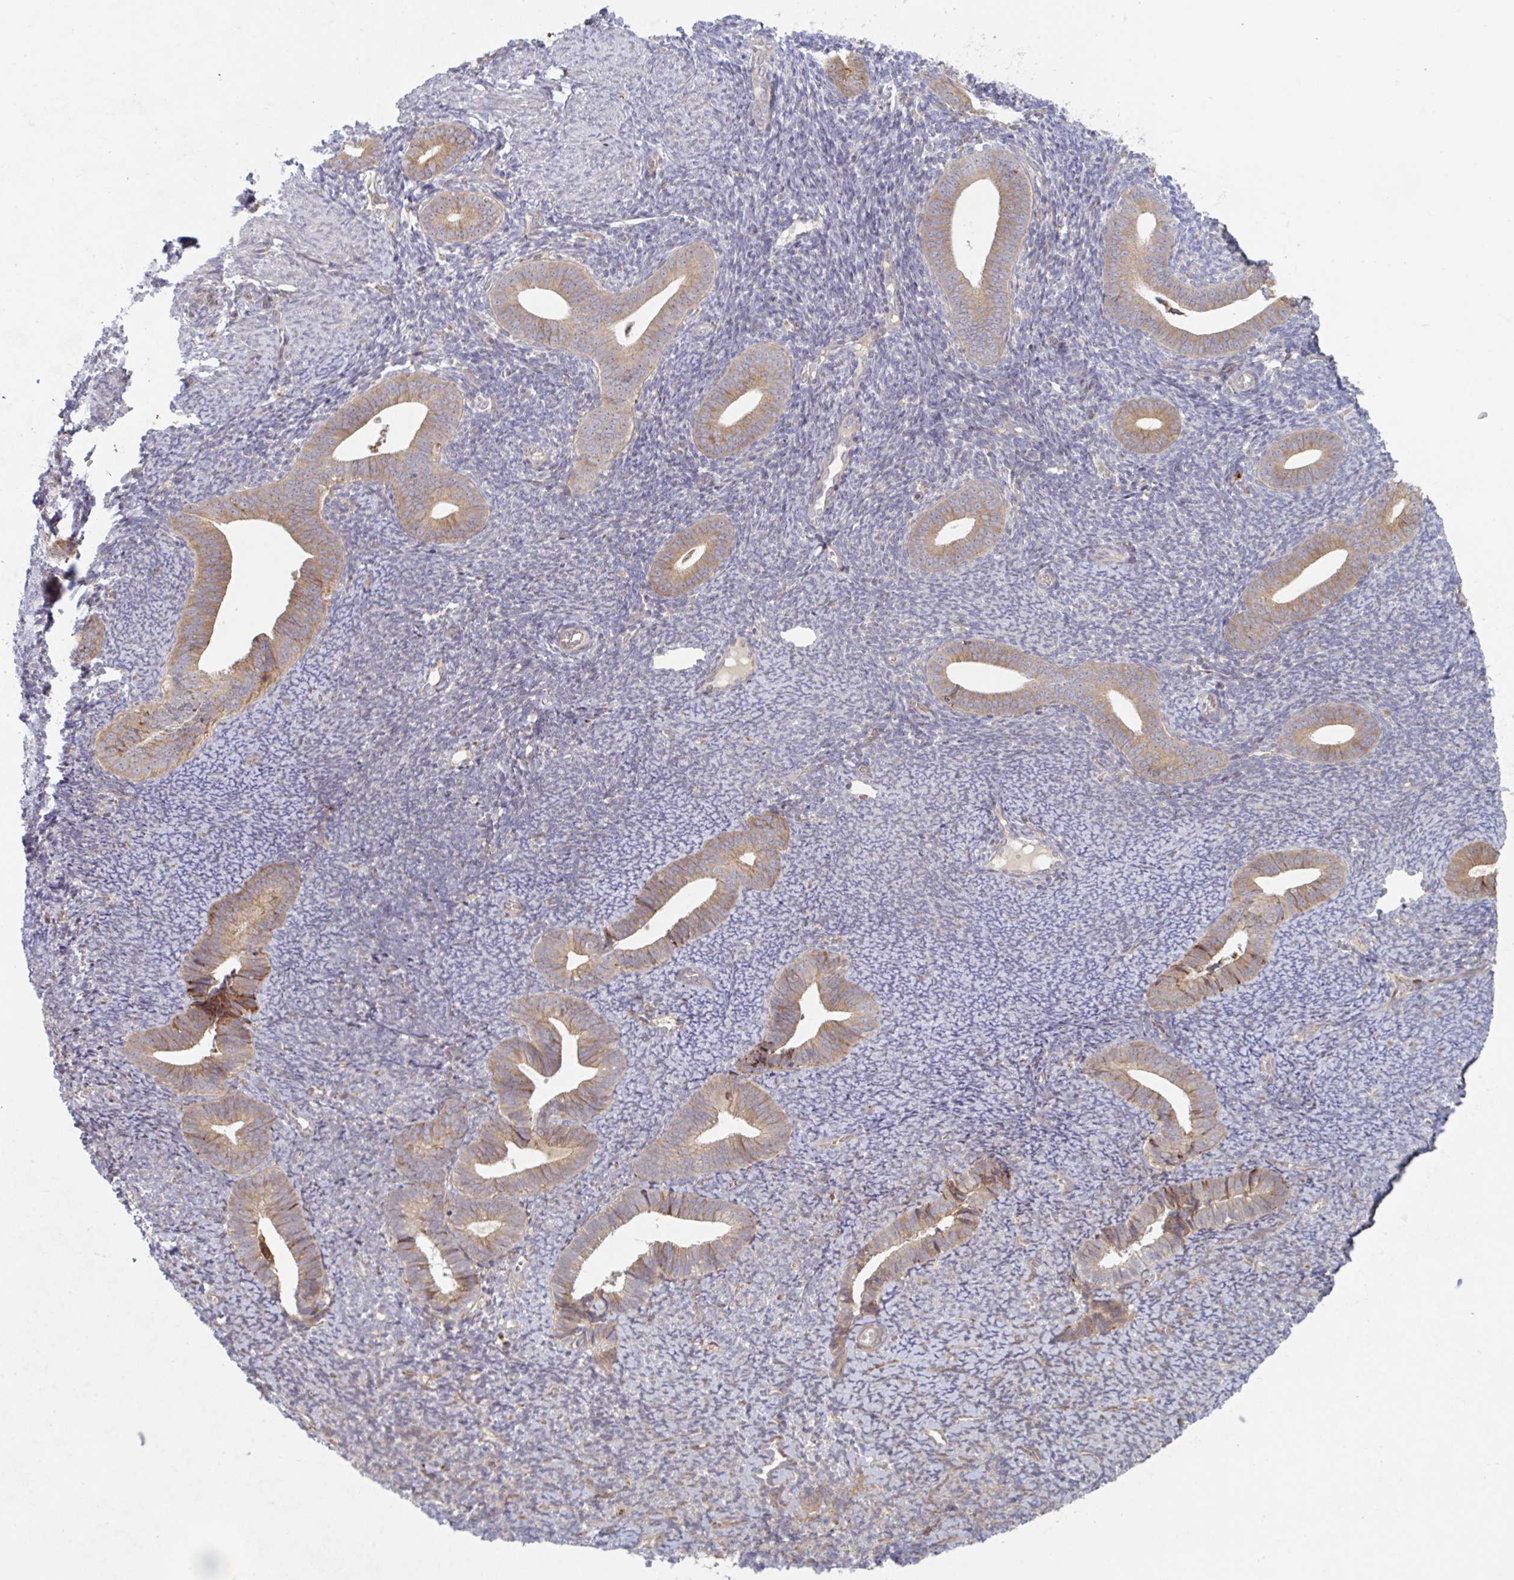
{"staining": {"intensity": "weak", "quantity": "<25%", "location": "cytoplasmic/membranous"}, "tissue": "endometrium", "cell_type": "Cells in endometrial stroma", "image_type": "normal", "snomed": [{"axis": "morphology", "description": "Normal tissue, NOS"}, {"axis": "topography", "description": "Endometrium"}], "caption": "There is no significant staining in cells in endometrial stroma of endometrium. The staining is performed using DAB brown chromogen with nuclei counter-stained in using hematoxylin.", "gene": "RIT1", "patient": {"sex": "female", "age": 39}}